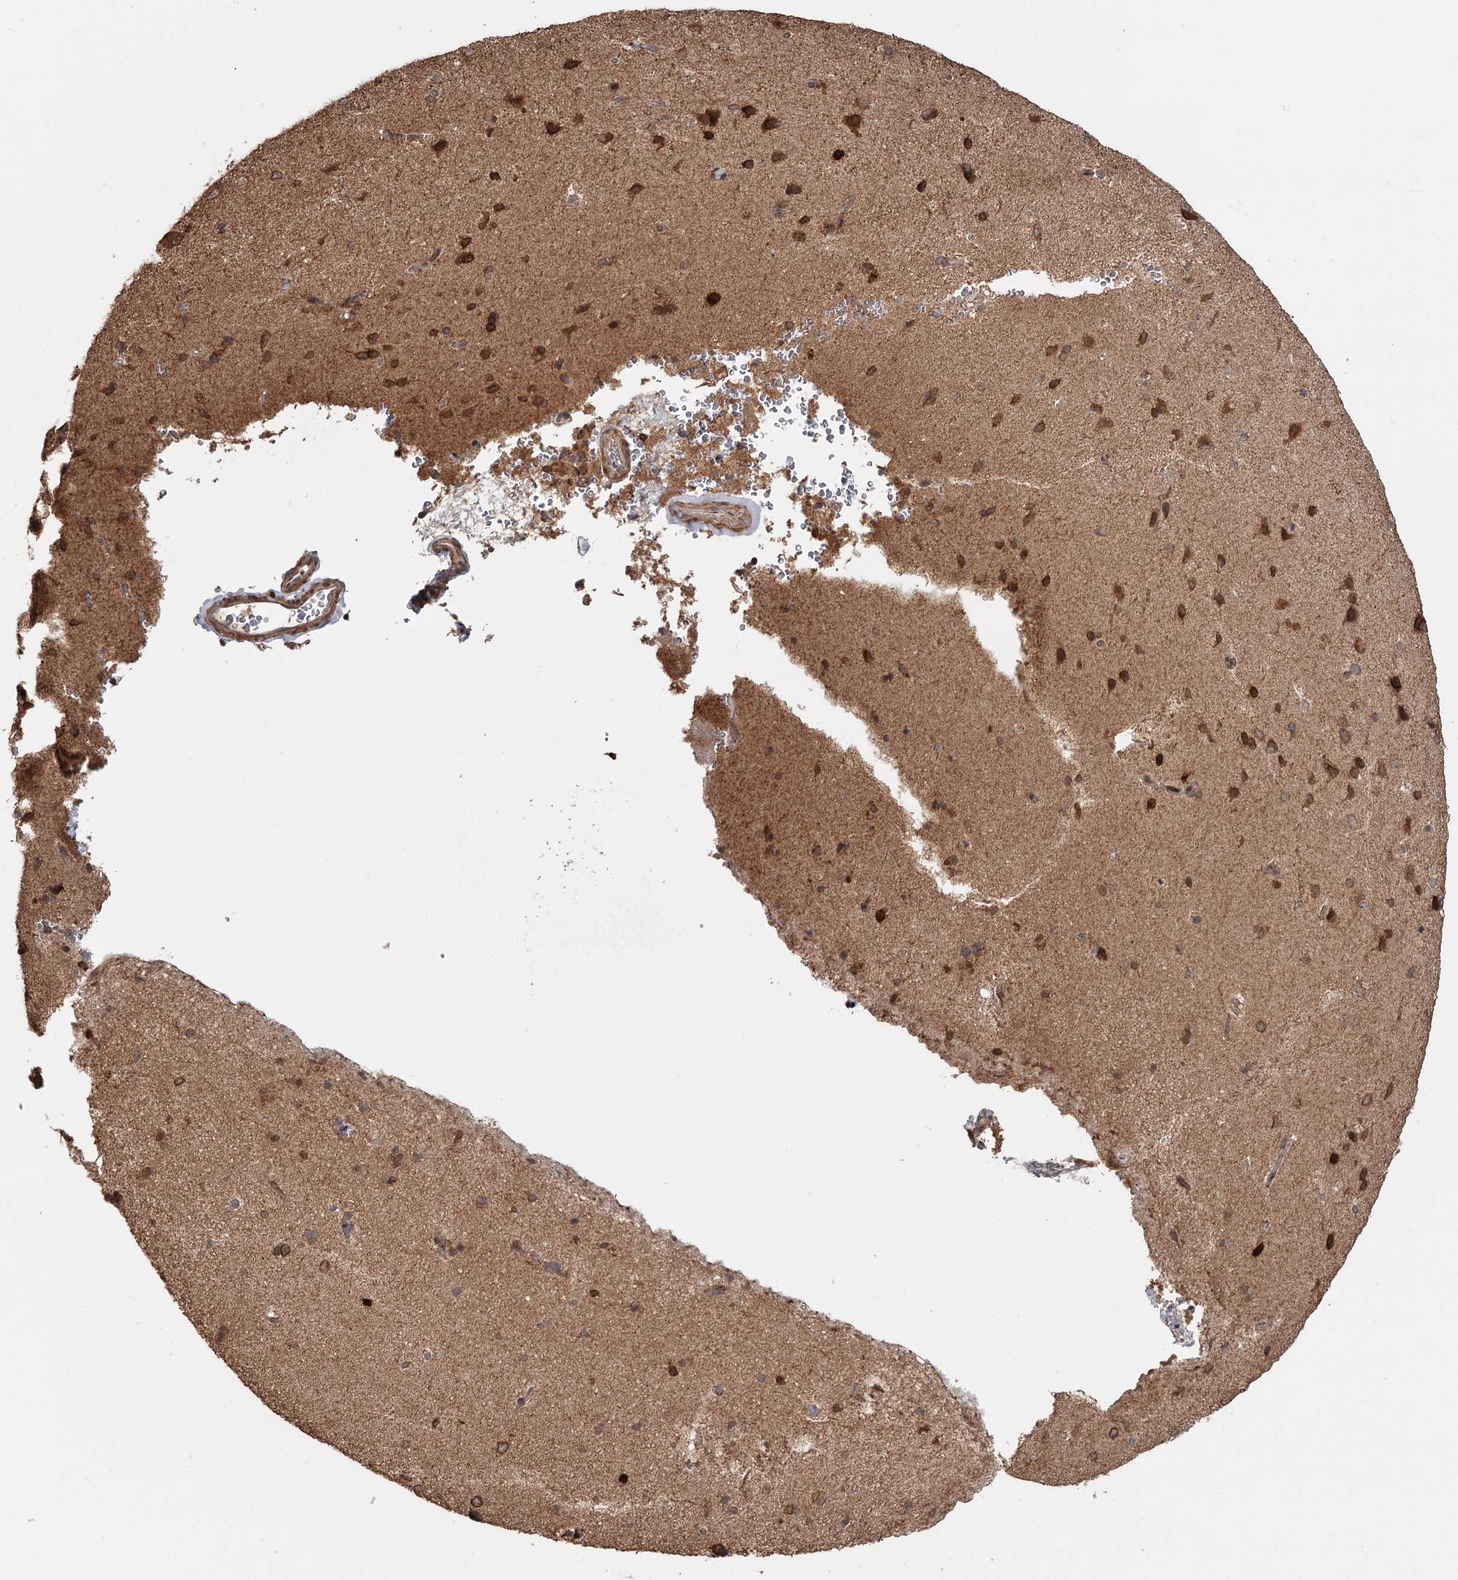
{"staining": {"intensity": "moderate", "quantity": ">75%", "location": "cytoplasmic/membranous"}, "tissue": "cerebral cortex", "cell_type": "Endothelial cells", "image_type": "normal", "snomed": [{"axis": "morphology", "description": "Normal tissue, NOS"}, {"axis": "topography", "description": "Cerebral cortex"}], "caption": "Immunohistochemistry (IHC) histopathology image of normal human cerebral cortex stained for a protein (brown), which shows medium levels of moderate cytoplasmic/membranous staining in about >75% of endothelial cells.", "gene": "FAXC", "patient": {"sex": "male", "age": 62}}